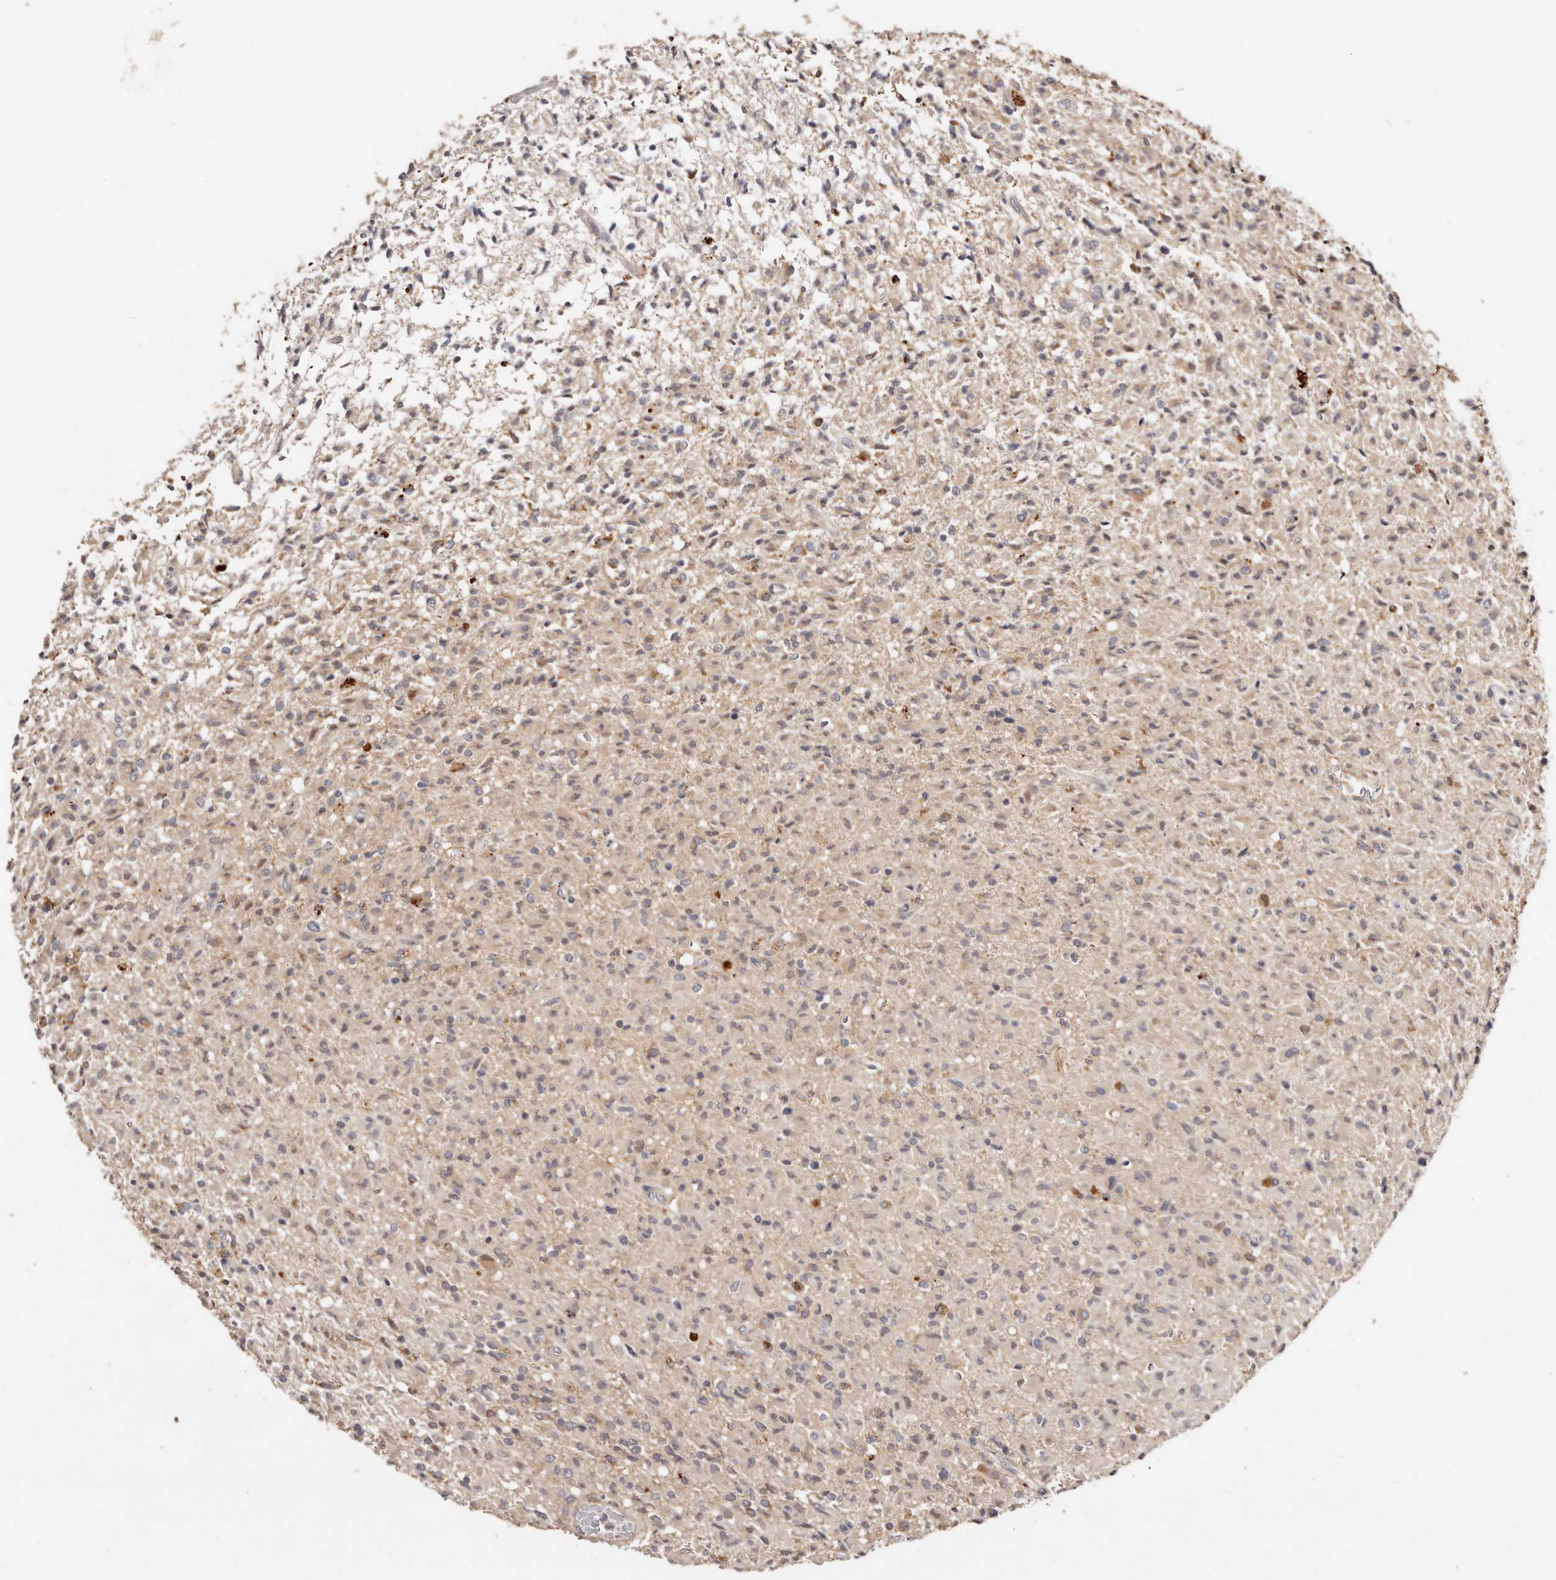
{"staining": {"intensity": "weak", "quantity": "25%-75%", "location": "cytoplasmic/membranous"}, "tissue": "glioma", "cell_type": "Tumor cells", "image_type": "cancer", "snomed": [{"axis": "morphology", "description": "Glioma, malignant, High grade"}, {"axis": "topography", "description": "Brain"}], "caption": "Malignant high-grade glioma tissue demonstrates weak cytoplasmic/membranous staining in about 25%-75% of tumor cells Nuclei are stained in blue.", "gene": "USP33", "patient": {"sex": "female", "age": 57}}